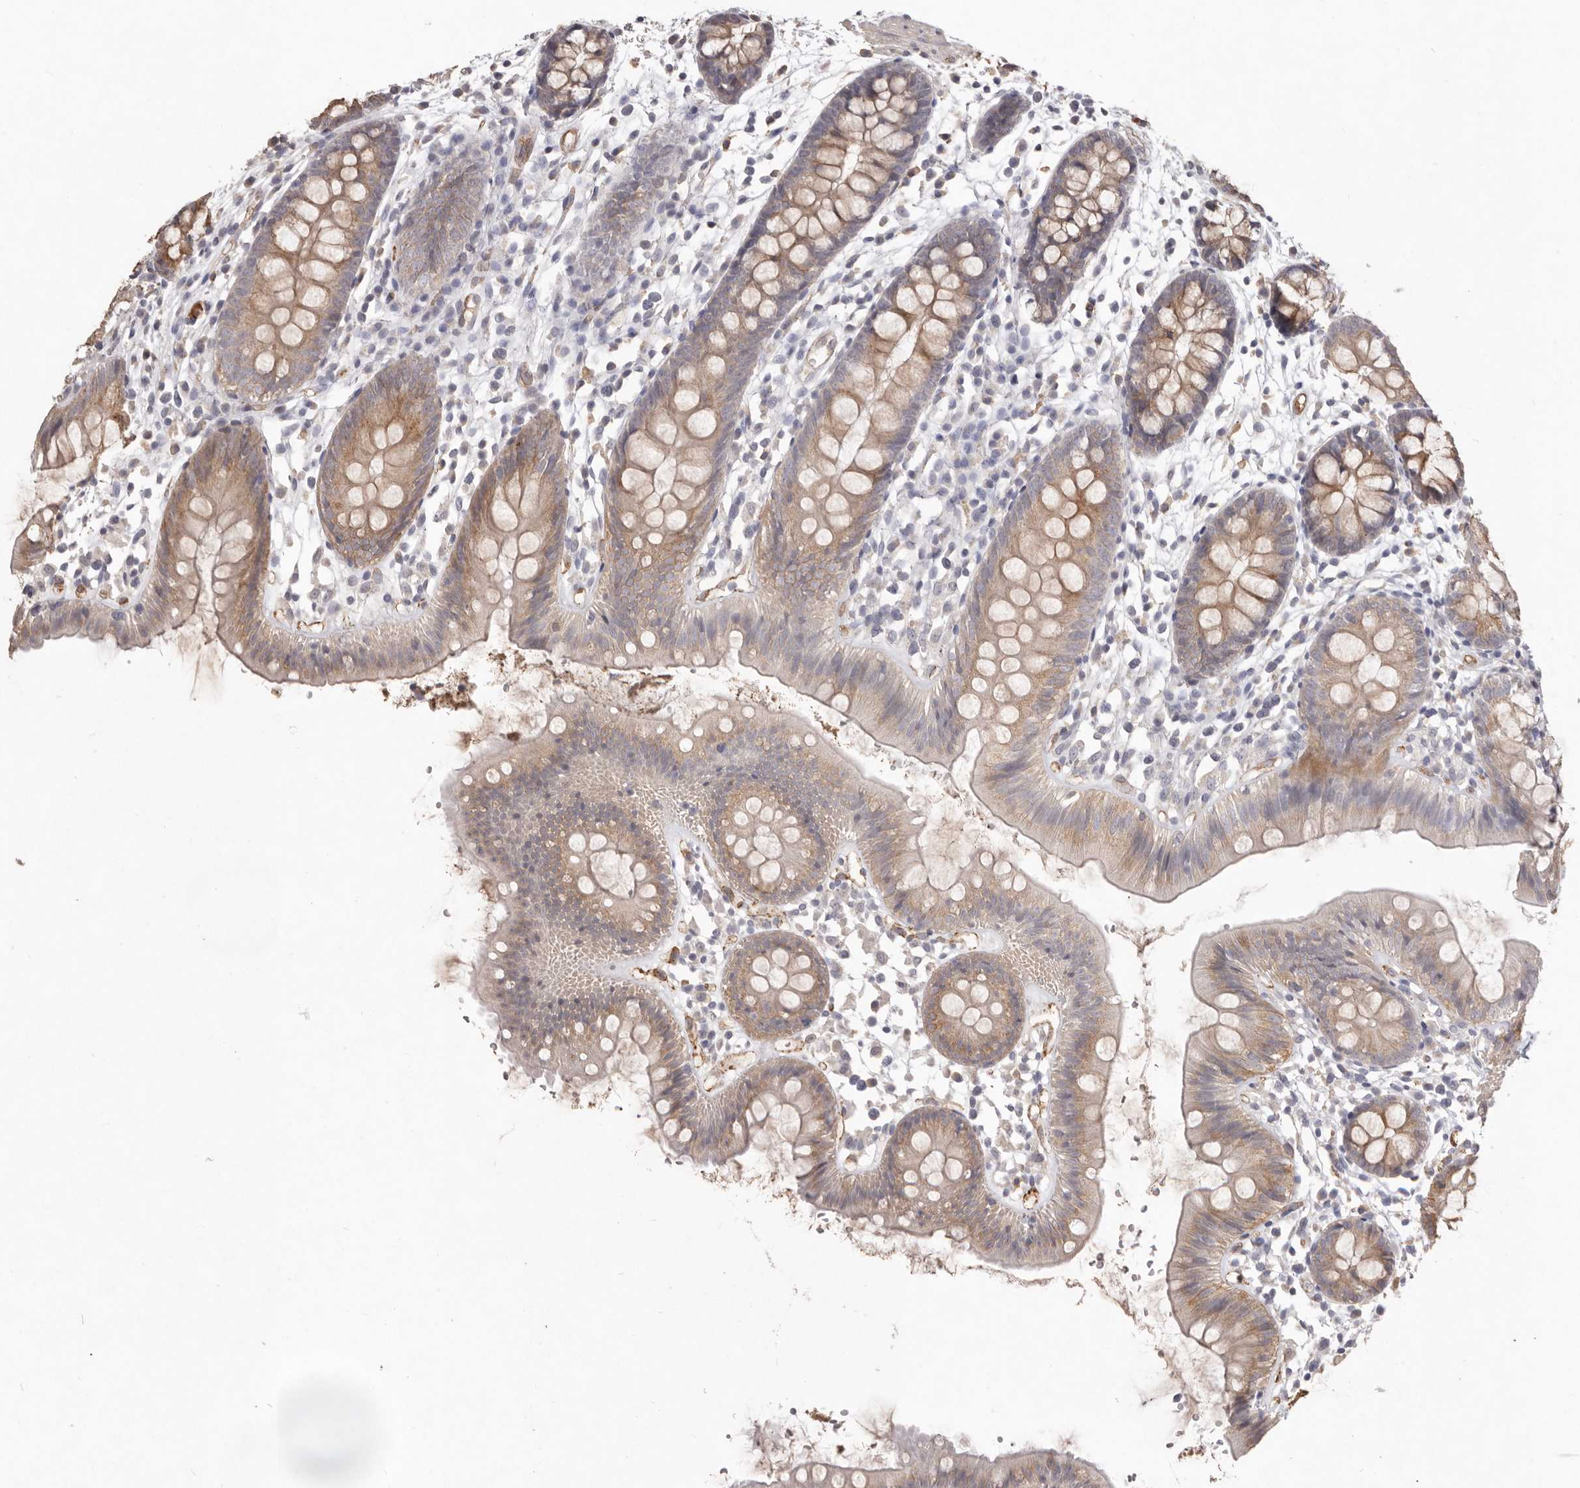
{"staining": {"intensity": "moderate", "quantity": ">75%", "location": "cytoplasmic/membranous"}, "tissue": "colon", "cell_type": "Endothelial cells", "image_type": "normal", "snomed": [{"axis": "morphology", "description": "Normal tissue, NOS"}, {"axis": "topography", "description": "Colon"}], "caption": "This photomicrograph demonstrates immunohistochemistry (IHC) staining of unremarkable colon, with medium moderate cytoplasmic/membranous staining in approximately >75% of endothelial cells.", "gene": "ZYG11B", "patient": {"sex": "male", "age": 56}}